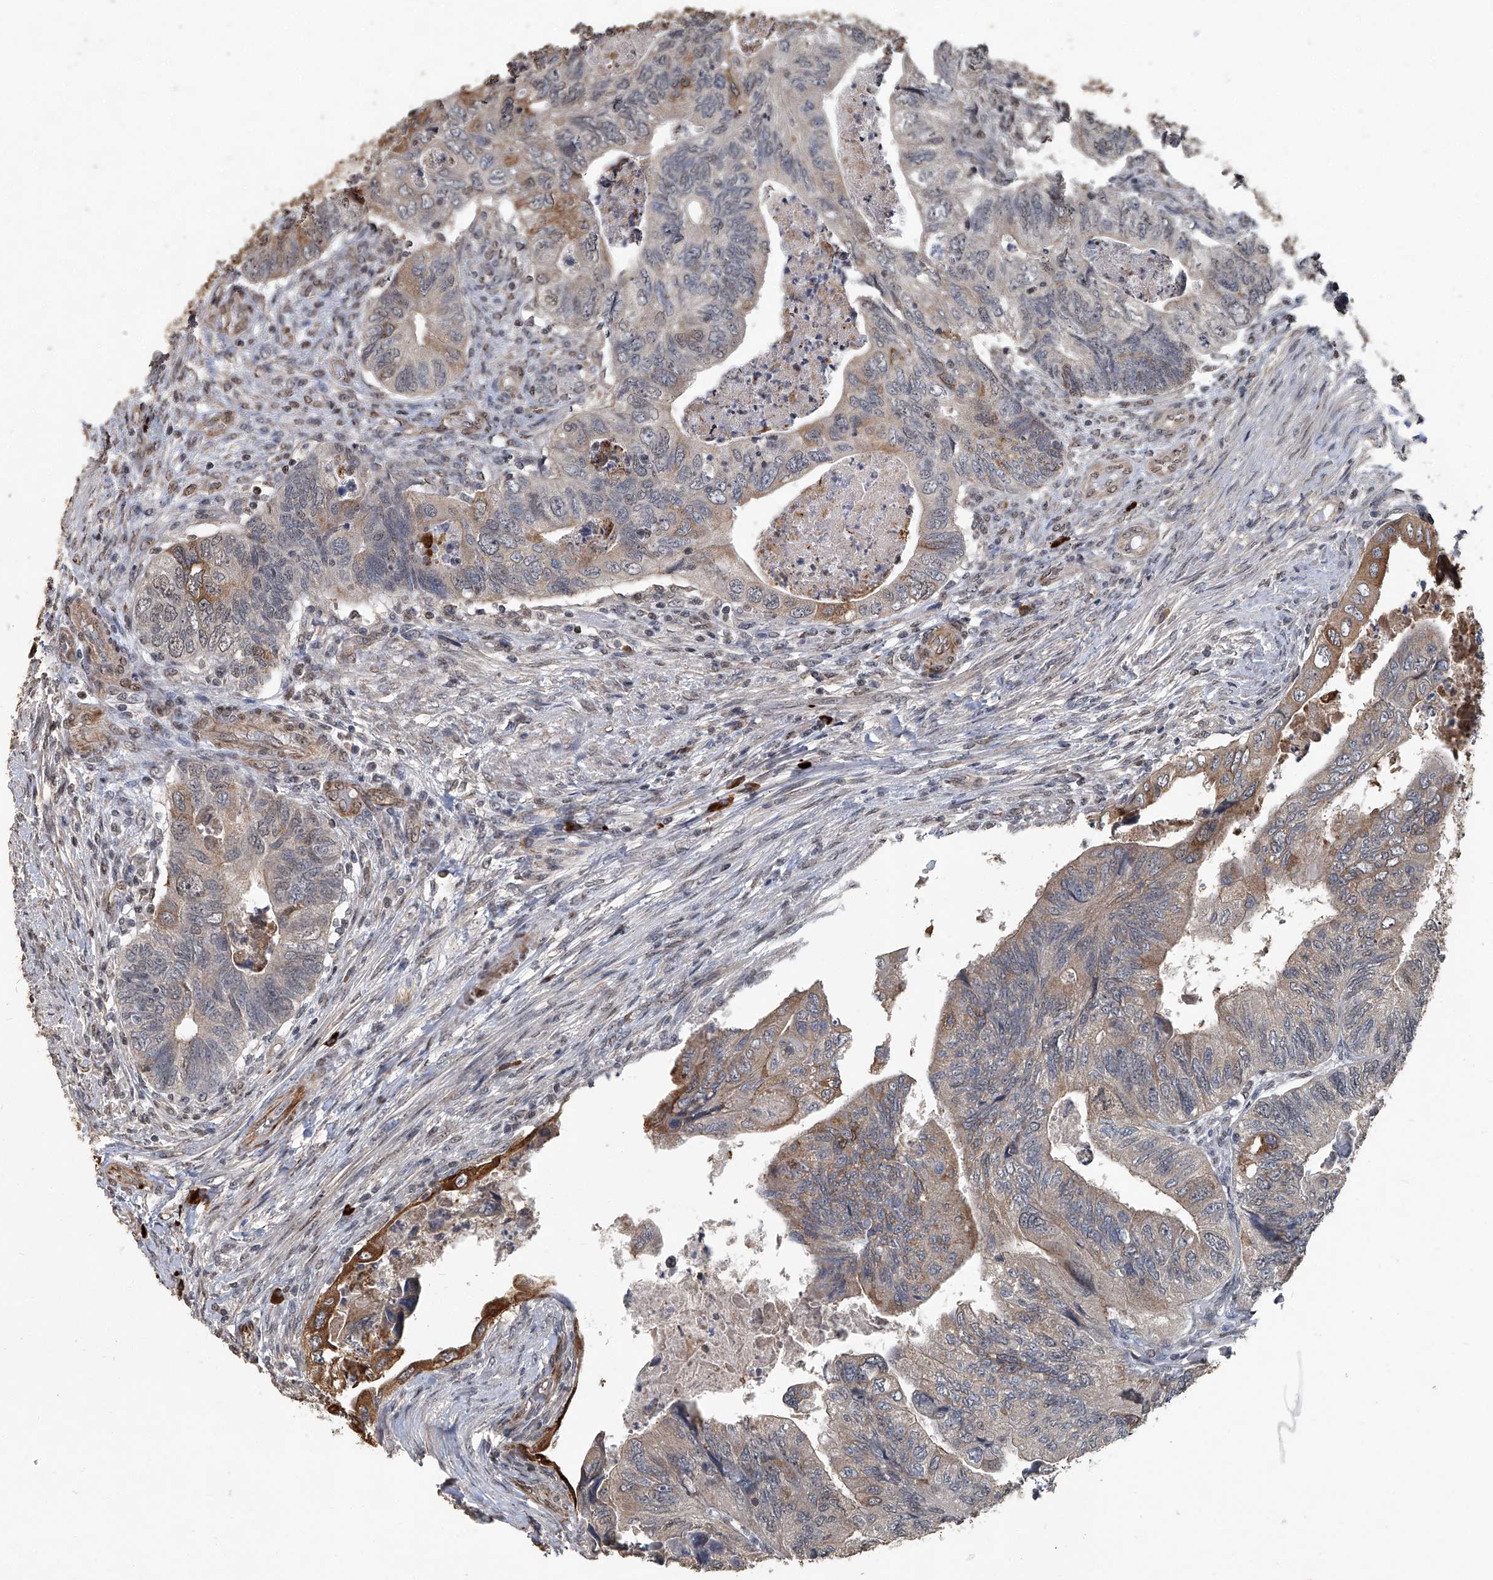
{"staining": {"intensity": "moderate", "quantity": "<25%", "location": "cytoplasmic/membranous,nuclear"}, "tissue": "colorectal cancer", "cell_type": "Tumor cells", "image_type": "cancer", "snomed": [{"axis": "morphology", "description": "Adenocarcinoma, NOS"}, {"axis": "topography", "description": "Rectum"}], "caption": "Colorectal cancer tissue shows moderate cytoplasmic/membranous and nuclear positivity in about <25% of tumor cells, visualized by immunohistochemistry. Nuclei are stained in blue.", "gene": "GPR132", "patient": {"sex": "male", "age": 63}}